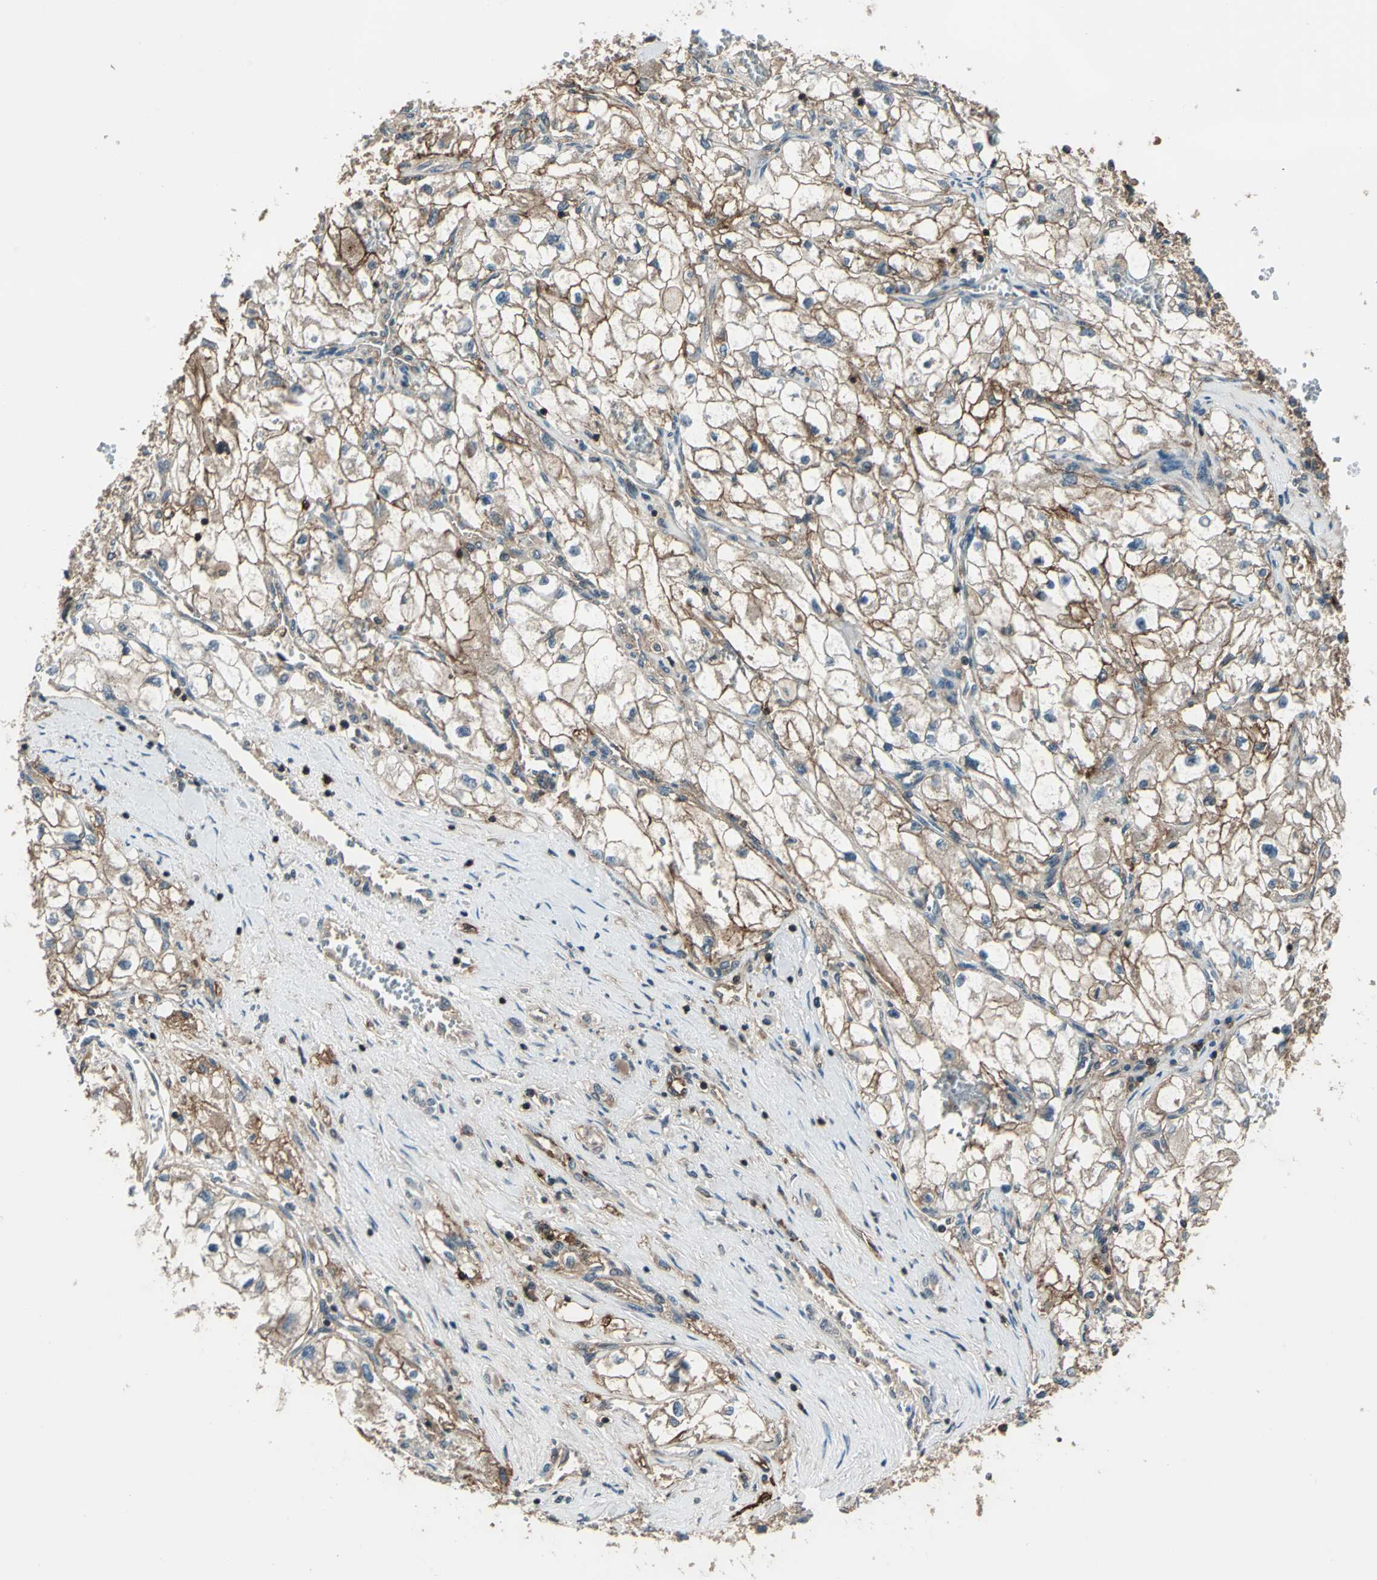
{"staining": {"intensity": "weak", "quantity": ">75%", "location": "cytoplasmic/membranous"}, "tissue": "renal cancer", "cell_type": "Tumor cells", "image_type": "cancer", "snomed": [{"axis": "morphology", "description": "Adenocarcinoma, NOS"}, {"axis": "topography", "description": "Kidney"}], "caption": "Tumor cells reveal low levels of weak cytoplasmic/membranous expression in approximately >75% of cells in adenocarcinoma (renal).", "gene": "NR2C2", "patient": {"sex": "female", "age": 70}}